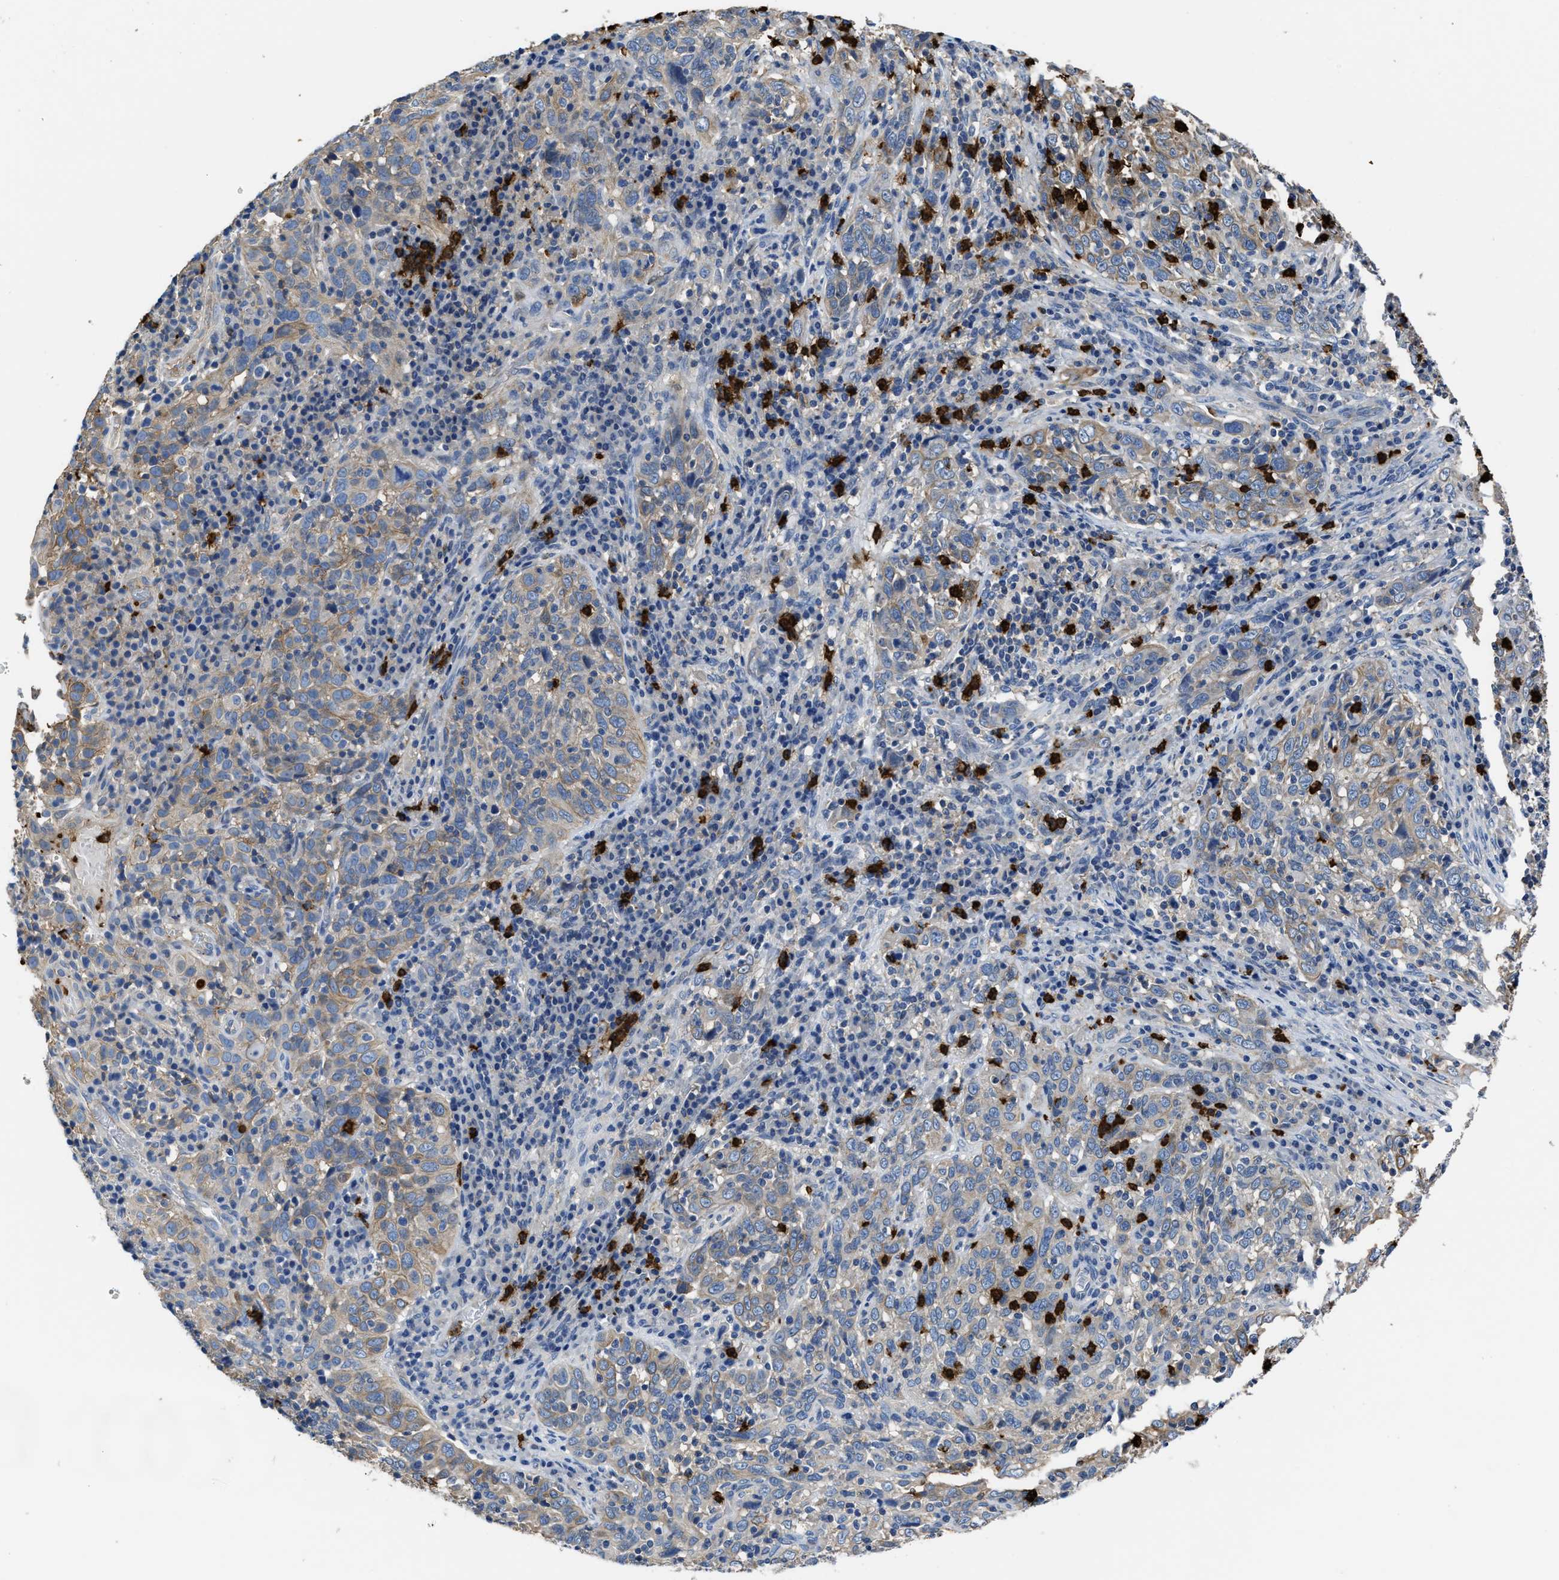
{"staining": {"intensity": "weak", "quantity": "25%-75%", "location": "cytoplasmic/membranous"}, "tissue": "cervical cancer", "cell_type": "Tumor cells", "image_type": "cancer", "snomed": [{"axis": "morphology", "description": "Squamous cell carcinoma, NOS"}, {"axis": "topography", "description": "Cervix"}], "caption": "Brown immunohistochemical staining in human cervical cancer reveals weak cytoplasmic/membranous staining in about 25%-75% of tumor cells.", "gene": "TRAF6", "patient": {"sex": "female", "age": 46}}